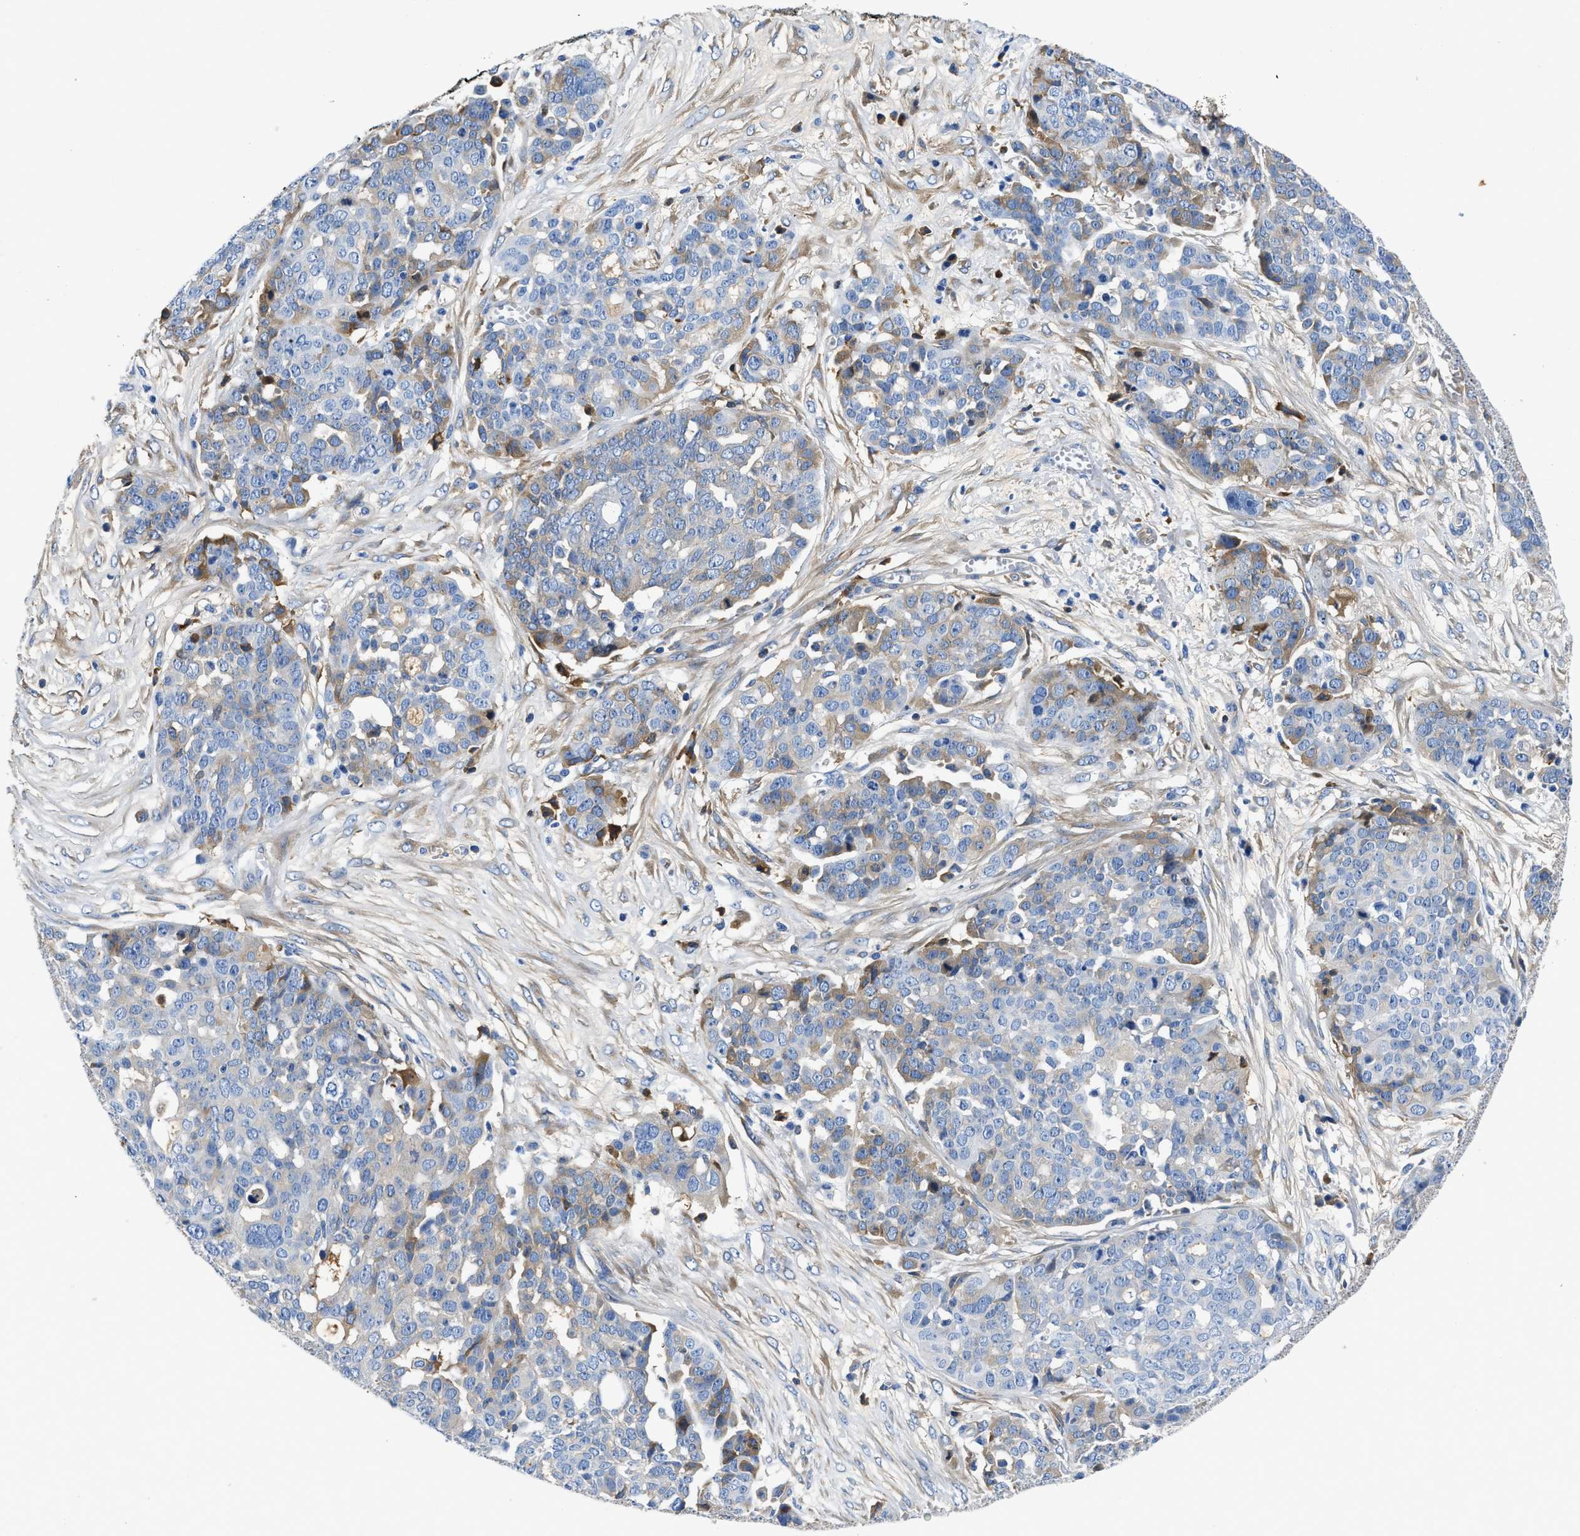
{"staining": {"intensity": "weak", "quantity": "<25%", "location": "cytoplasmic/membranous"}, "tissue": "ovarian cancer", "cell_type": "Tumor cells", "image_type": "cancer", "snomed": [{"axis": "morphology", "description": "Cystadenocarcinoma, serous, NOS"}, {"axis": "topography", "description": "Soft tissue"}, {"axis": "topography", "description": "Ovary"}], "caption": "High magnification brightfield microscopy of serous cystadenocarcinoma (ovarian) stained with DAB (brown) and counterstained with hematoxylin (blue): tumor cells show no significant expression.", "gene": "GC", "patient": {"sex": "female", "age": 57}}